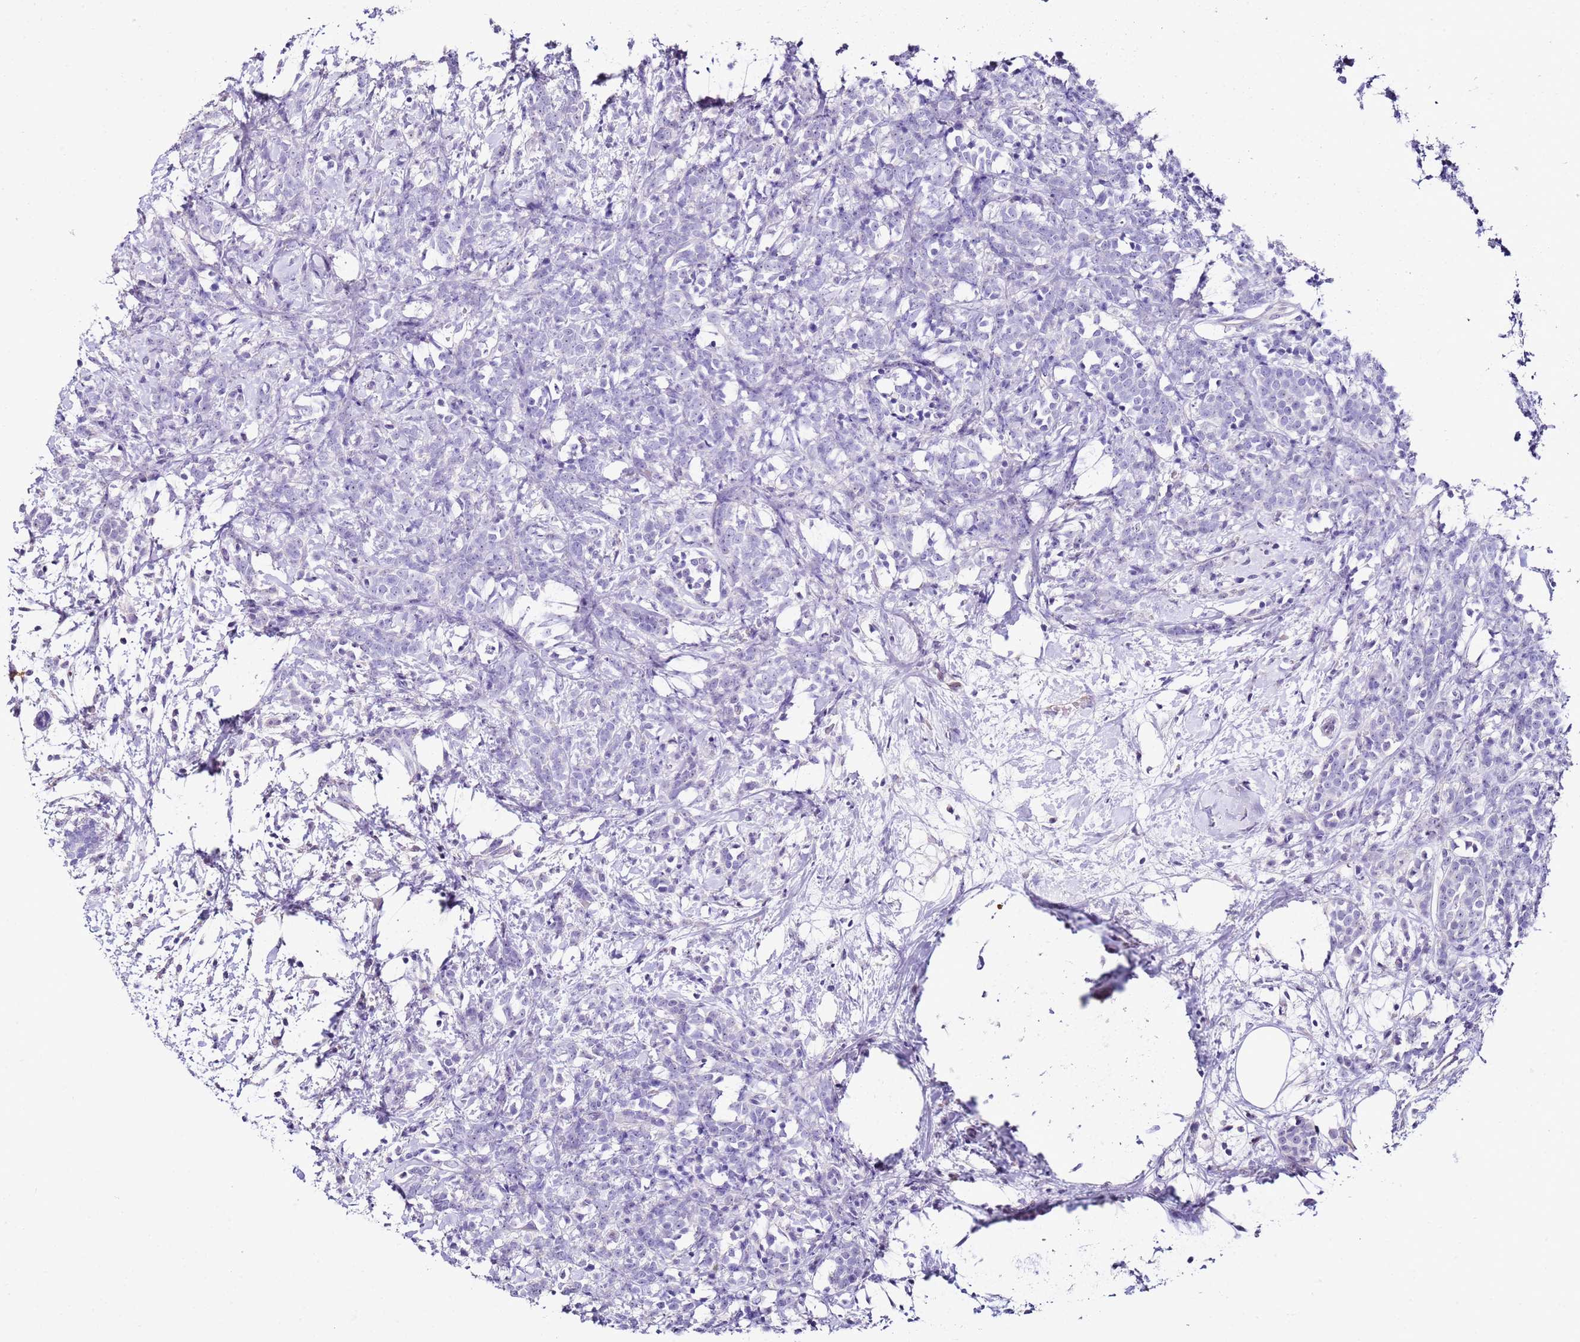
{"staining": {"intensity": "negative", "quantity": "none", "location": "none"}, "tissue": "breast cancer", "cell_type": "Tumor cells", "image_type": "cancer", "snomed": [{"axis": "morphology", "description": "Lobular carcinoma"}, {"axis": "topography", "description": "Breast"}], "caption": "High magnification brightfield microscopy of breast lobular carcinoma stained with DAB (3,3'-diaminobenzidine) (brown) and counterstained with hematoxylin (blue): tumor cells show no significant expression.", "gene": "HGD", "patient": {"sex": "female", "age": 58}}